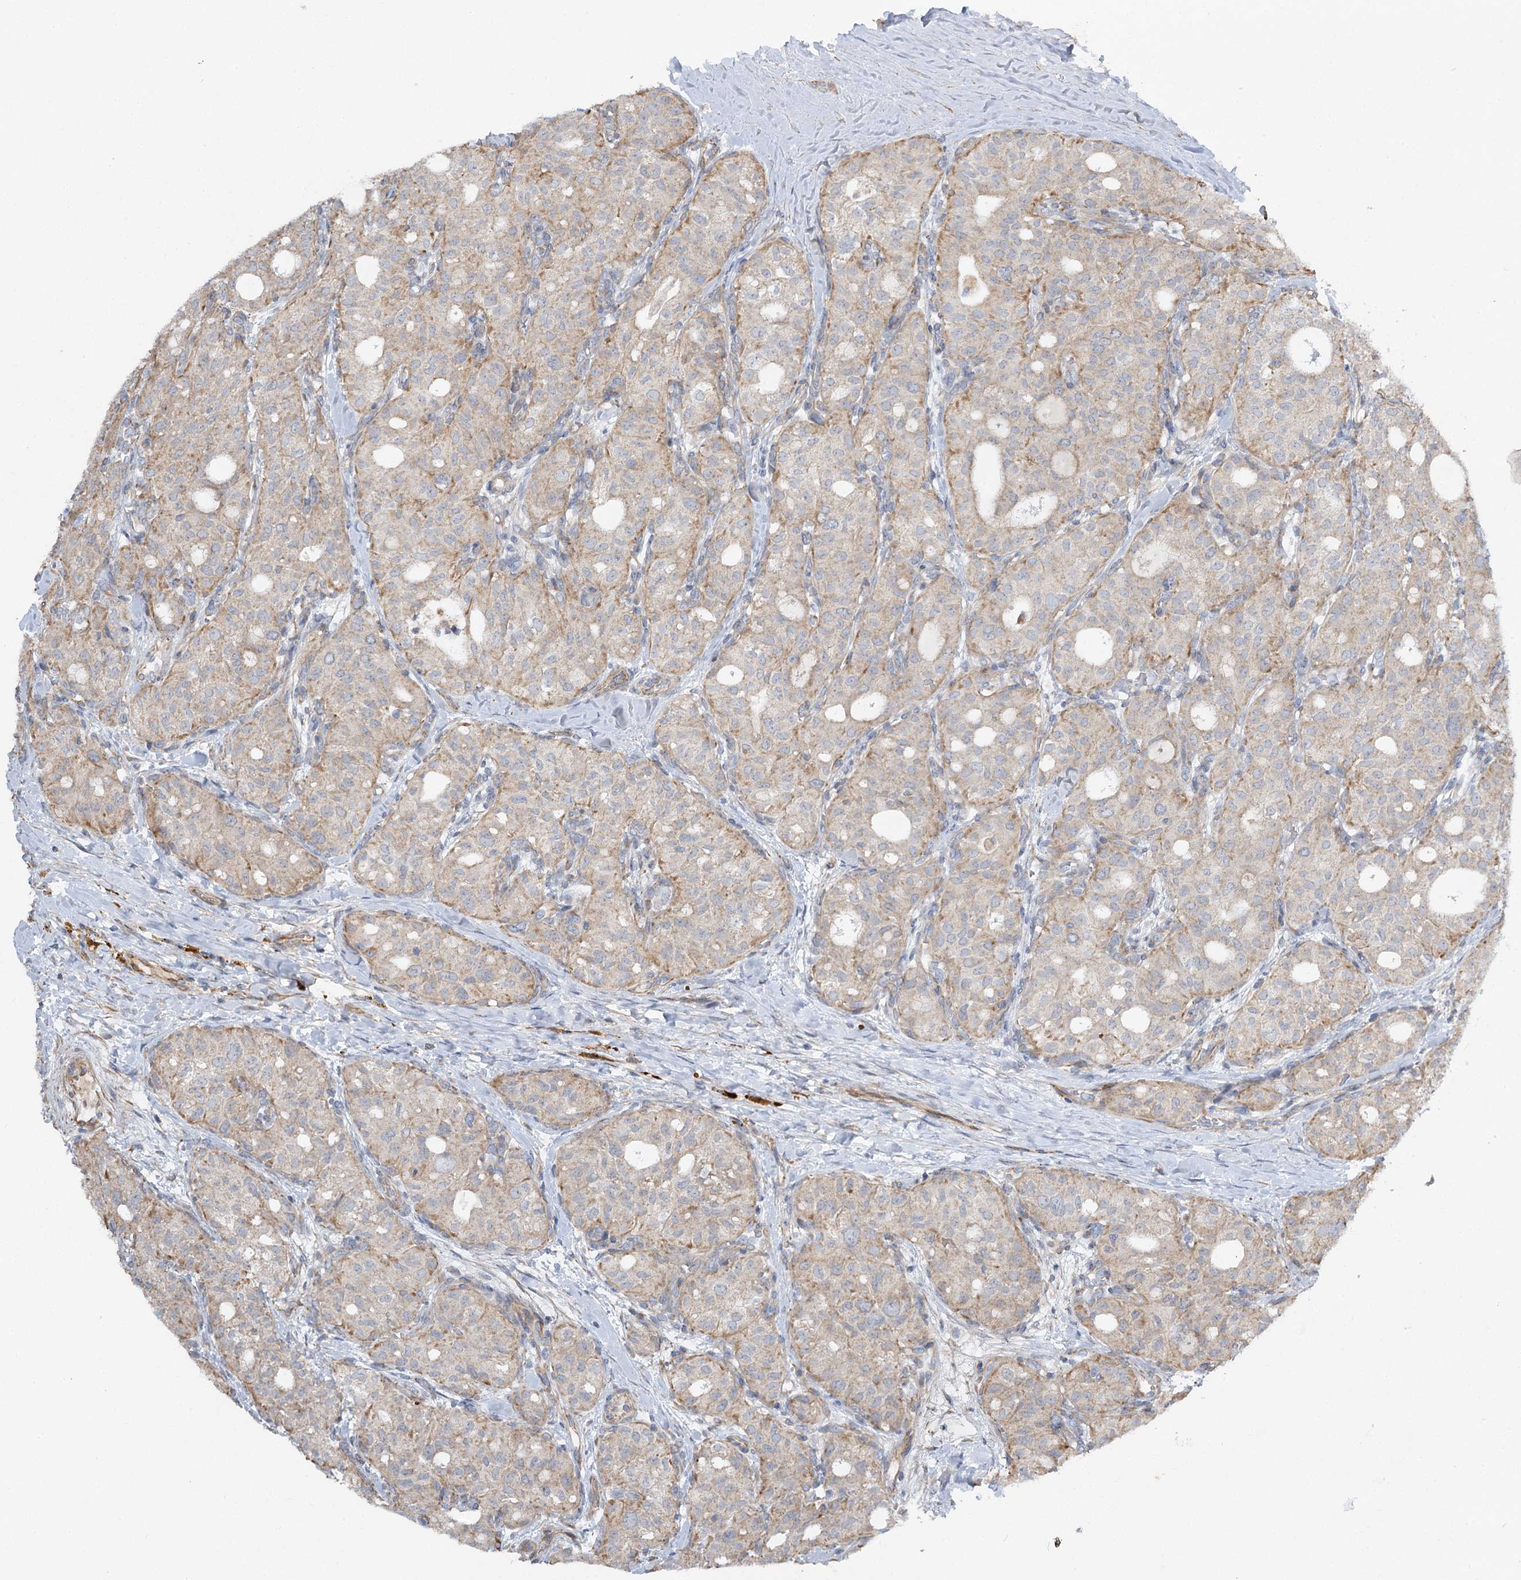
{"staining": {"intensity": "moderate", "quantity": "<25%", "location": "cytoplasmic/membranous"}, "tissue": "thyroid cancer", "cell_type": "Tumor cells", "image_type": "cancer", "snomed": [{"axis": "morphology", "description": "Follicular adenoma carcinoma, NOS"}, {"axis": "topography", "description": "Thyroid gland"}], "caption": "Protein staining of thyroid follicular adenoma carcinoma tissue displays moderate cytoplasmic/membranous expression in approximately <25% of tumor cells.", "gene": "KIAA0825", "patient": {"sex": "male", "age": 75}}